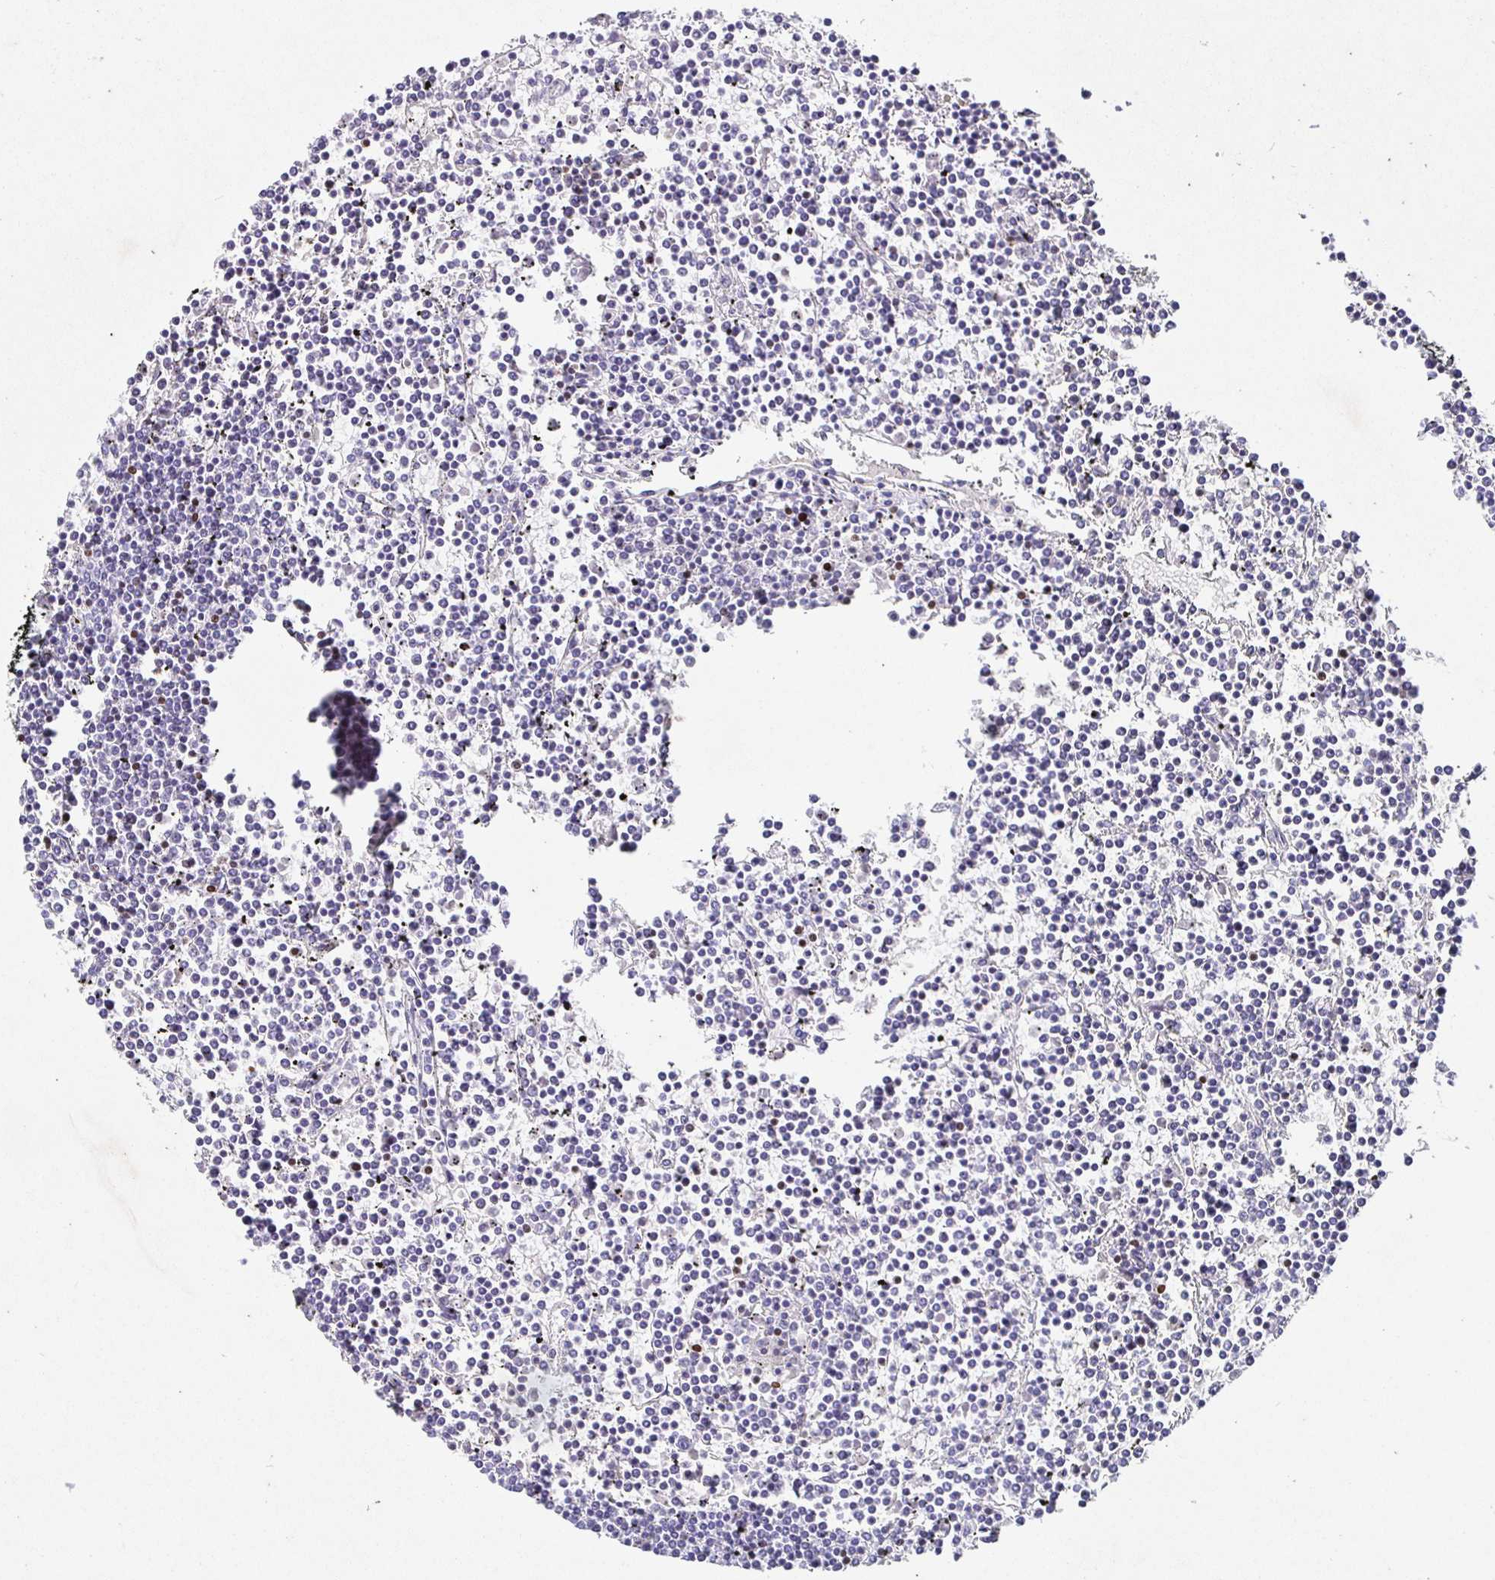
{"staining": {"intensity": "negative", "quantity": "none", "location": "none"}, "tissue": "lymphoma", "cell_type": "Tumor cells", "image_type": "cancer", "snomed": [{"axis": "morphology", "description": "Malignant lymphoma, non-Hodgkin's type, Low grade"}, {"axis": "topography", "description": "Spleen"}], "caption": "A micrograph of low-grade malignant lymphoma, non-Hodgkin's type stained for a protein reveals no brown staining in tumor cells.", "gene": "SATB1", "patient": {"sex": "female", "age": 19}}